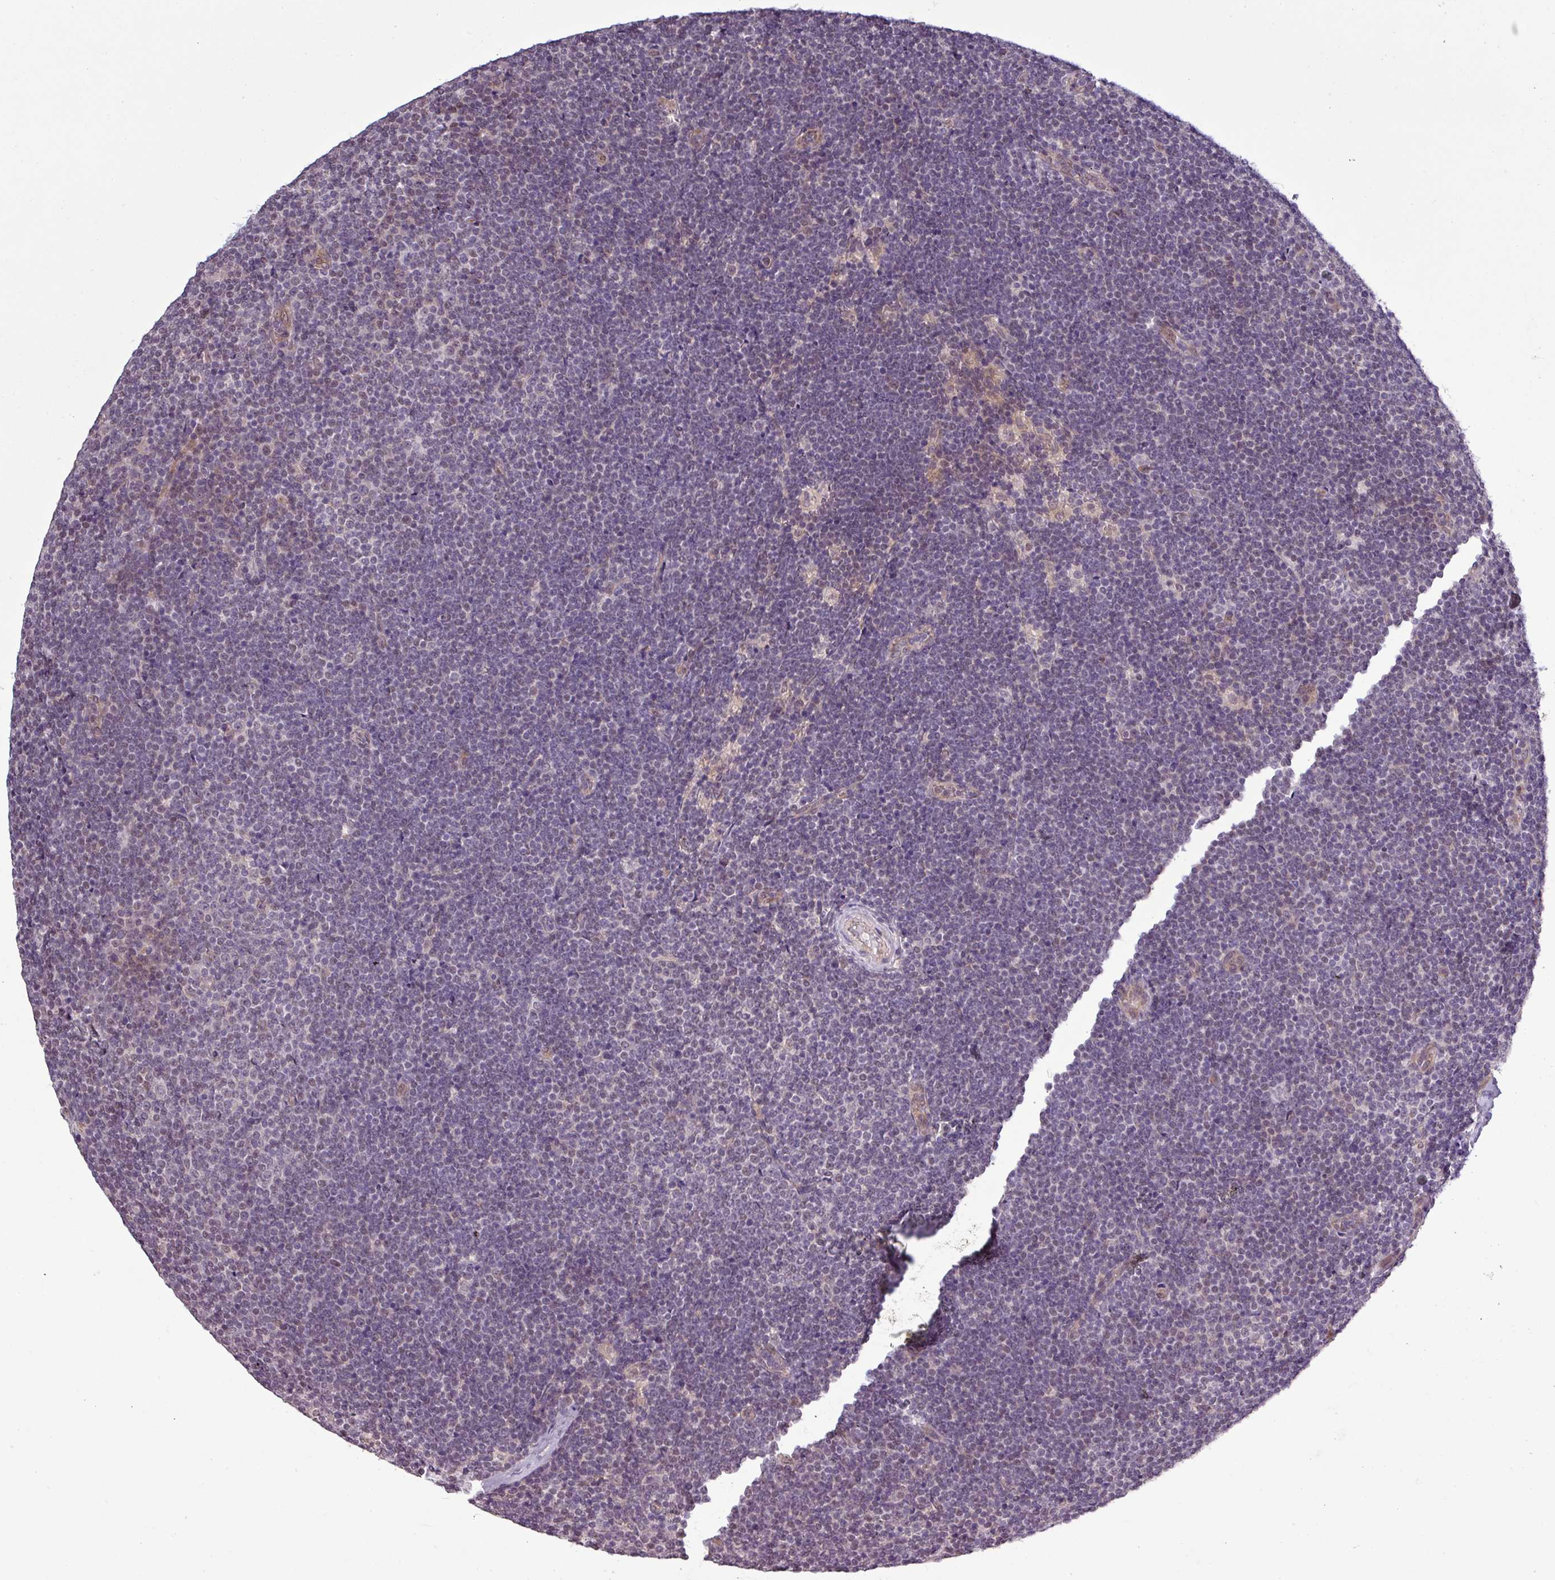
{"staining": {"intensity": "negative", "quantity": "none", "location": "none"}, "tissue": "lymphoma", "cell_type": "Tumor cells", "image_type": "cancer", "snomed": [{"axis": "morphology", "description": "Malignant lymphoma, non-Hodgkin's type, Low grade"}, {"axis": "topography", "description": "Lymph node"}], "caption": "This photomicrograph is of malignant lymphoma, non-Hodgkin's type (low-grade) stained with immunohistochemistry to label a protein in brown with the nuclei are counter-stained blue. There is no expression in tumor cells. (Brightfield microscopy of DAB immunohistochemistry (IHC) at high magnification).", "gene": "GPT2", "patient": {"sex": "male", "age": 48}}